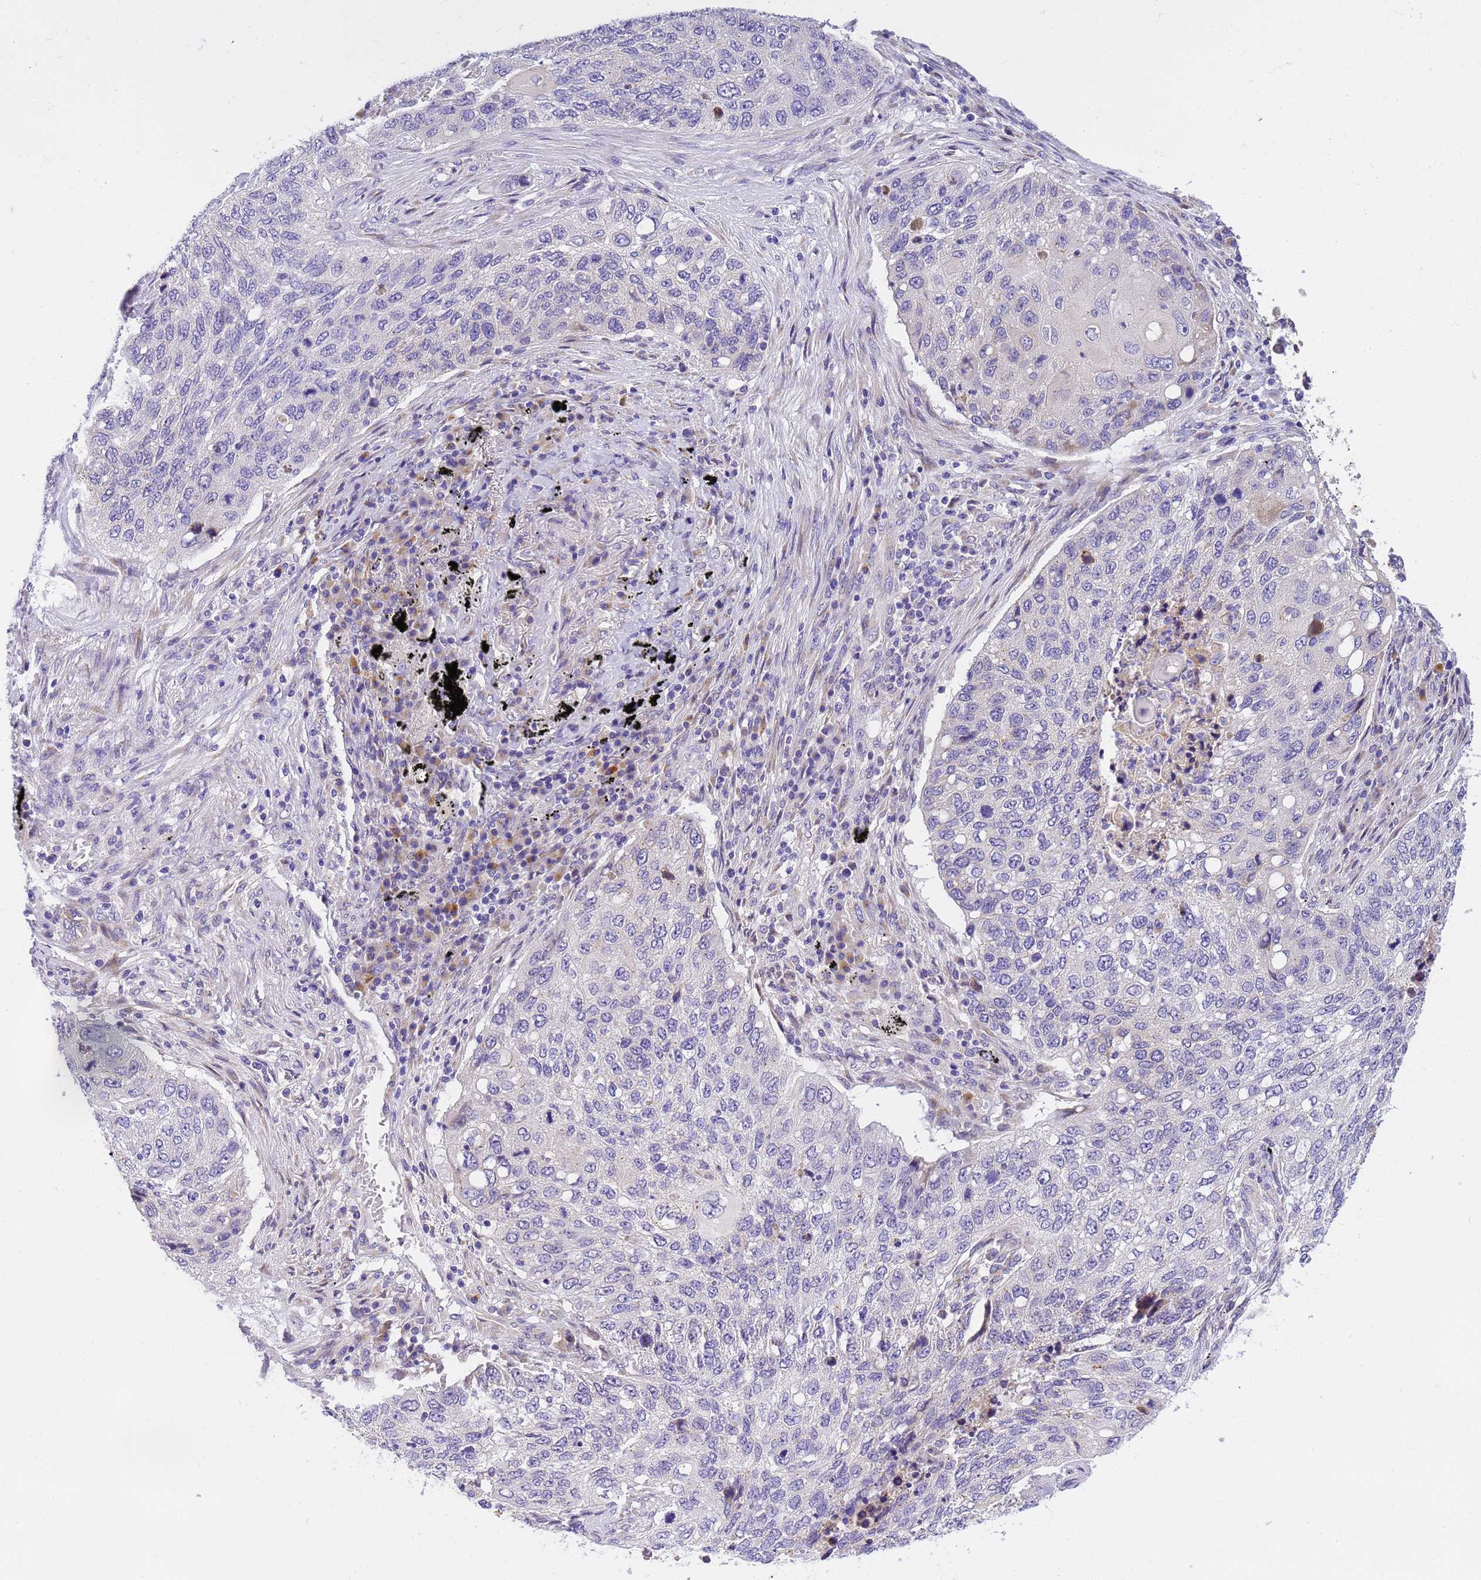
{"staining": {"intensity": "negative", "quantity": "none", "location": "none"}, "tissue": "lung cancer", "cell_type": "Tumor cells", "image_type": "cancer", "snomed": [{"axis": "morphology", "description": "Squamous cell carcinoma, NOS"}, {"axis": "topography", "description": "Lung"}], "caption": "A histopathology image of lung squamous cell carcinoma stained for a protein shows no brown staining in tumor cells.", "gene": "RHBDD3", "patient": {"sex": "female", "age": 63}}